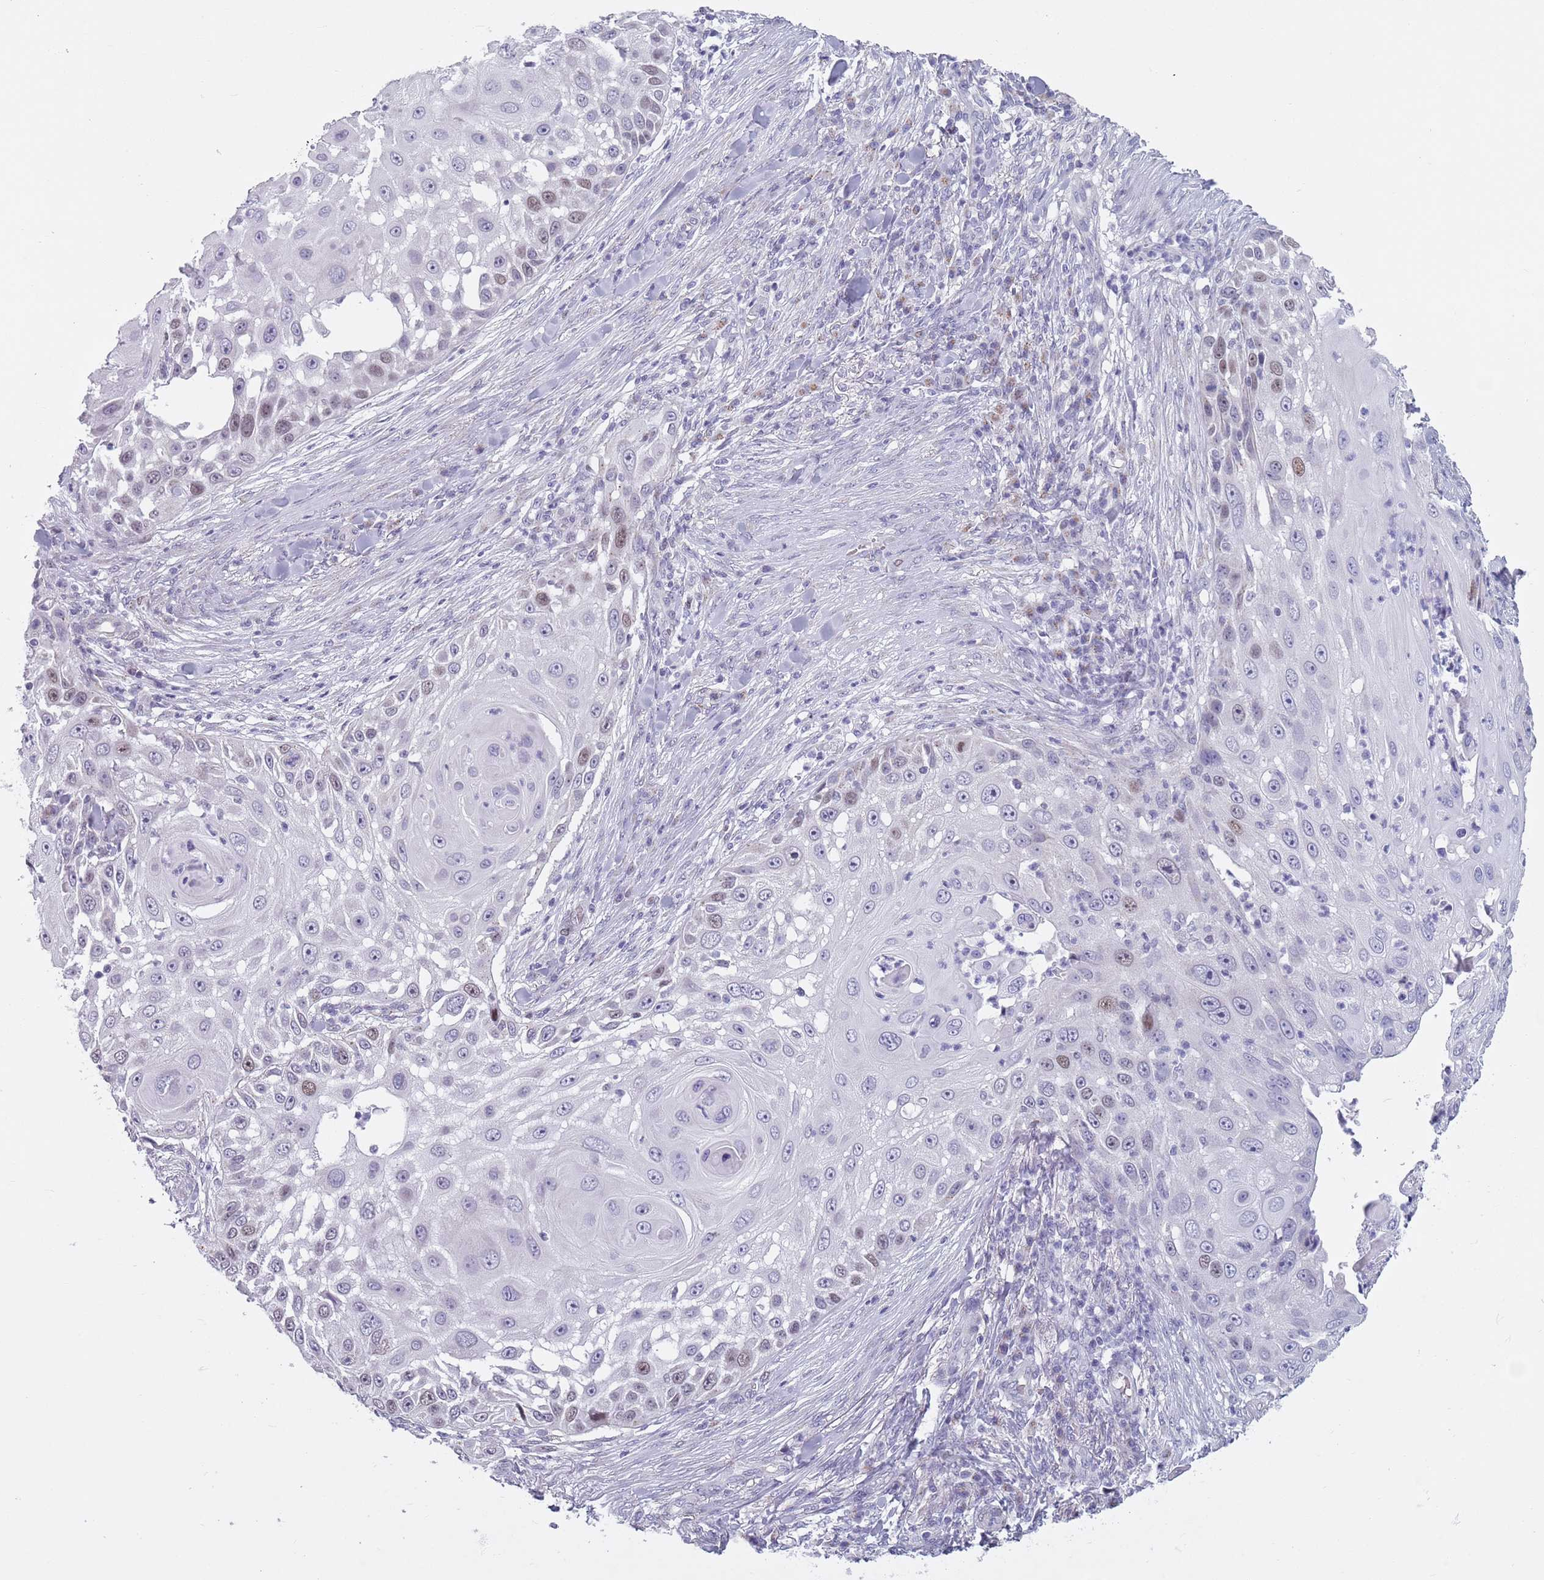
{"staining": {"intensity": "weak", "quantity": "<25%", "location": "nuclear"}, "tissue": "skin cancer", "cell_type": "Tumor cells", "image_type": "cancer", "snomed": [{"axis": "morphology", "description": "Squamous cell carcinoma, NOS"}, {"axis": "topography", "description": "Skin"}], "caption": "A high-resolution micrograph shows immunohistochemistry (IHC) staining of skin cancer, which reveals no significant positivity in tumor cells.", "gene": "ZKSCAN2", "patient": {"sex": "female", "age": 44}}